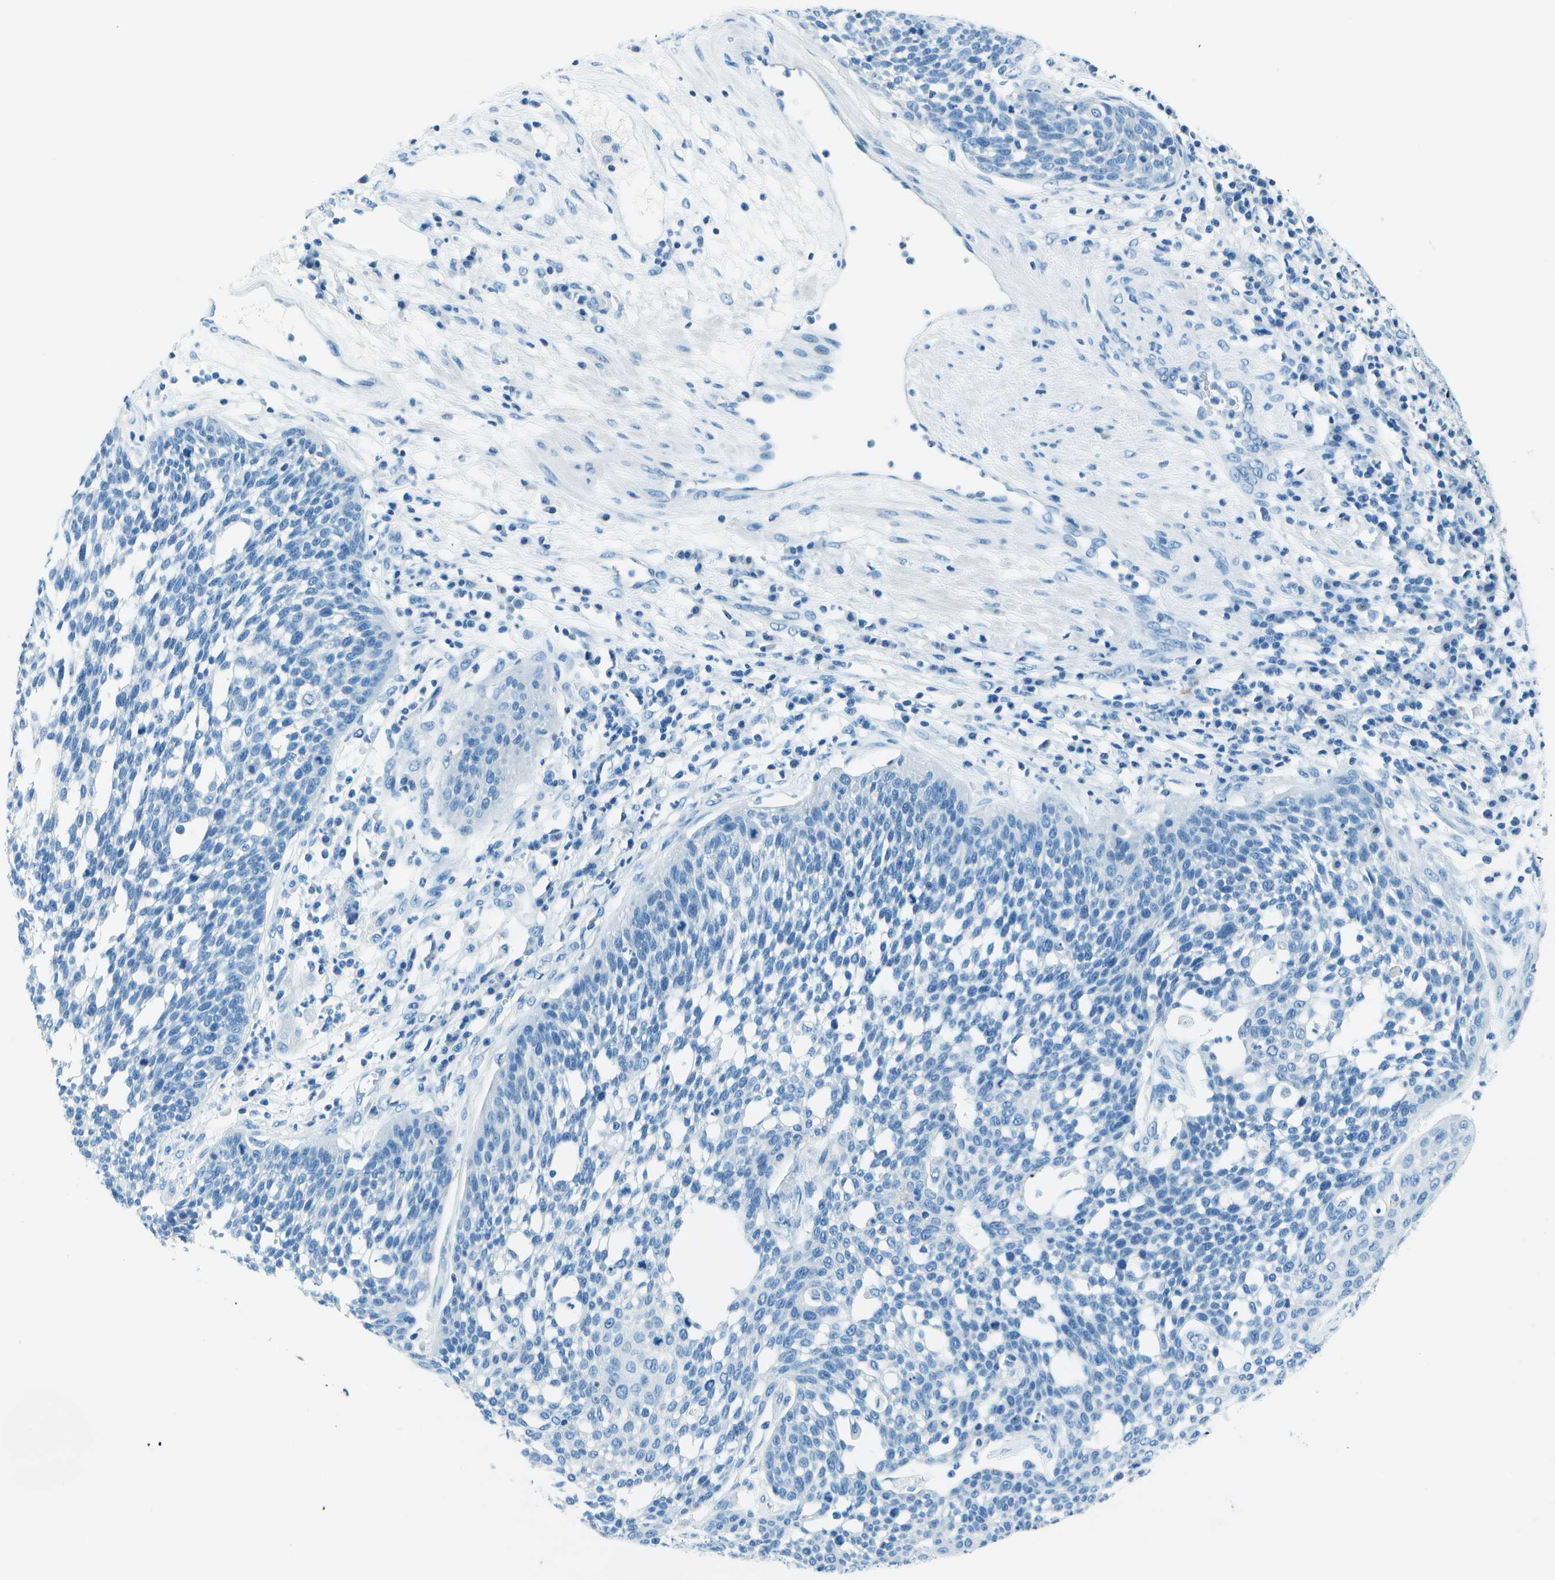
{"staining": {"intensity": "negative", "quantity": "none", "location": "none"}, "tissue": "cervical cancer", "cell_type": "Tumor cells", "image_type": "cancer", "snomed": [{"axis": "morphology", "description": "Squamous cell carcinoma, NOS"}, {"axis": "topography", "description": "Cervix"}], "caption": "A histopathology image of human cervical cancer (squamous cell carcinoma) is negative for staining in tumor cells.", "gene": "SLC16A10", "patient": {"sex": "female", "age": 34}}